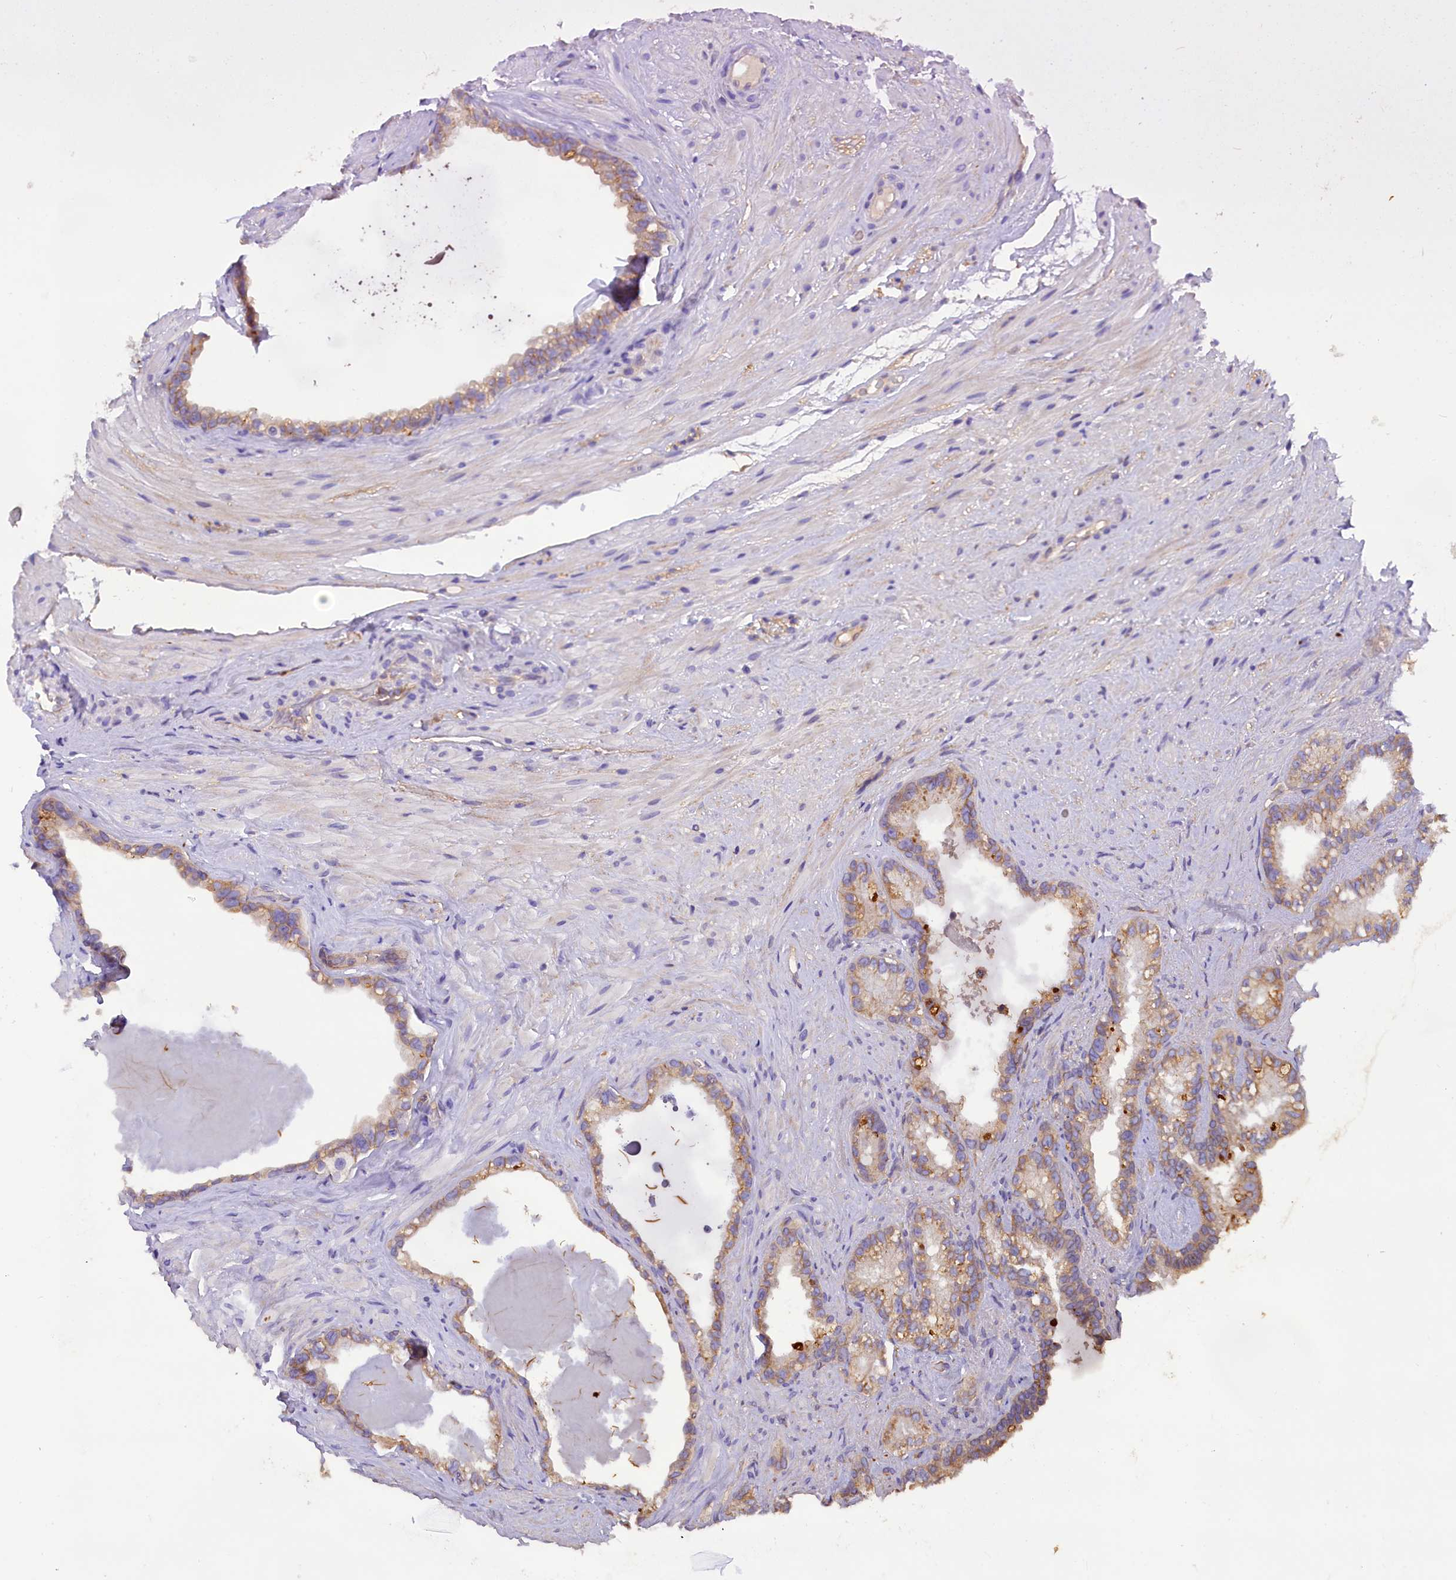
{"staining": {"intensity": "moderate", "quantity": "25%-75%", "location": "cytoplasmic/membranous"}, "tissue": "seminal vesicle", "cell_type": "Glandular cells", "image_type": "normal", "snomed": [{"axis": "morphology", "description": "Normal tissue, NOS"}, {"axis": "topography", "description": "Prostate"}, {"axis": "topography", "description": "Seminal veicle"}], "caption": "IHC staining of normal seminal vesicle, which reveals medium levels of moderate cytoplasmic/membranous expression in approximately 25%-75% of glandular cells indicating moderate cytoplasmic/membranous protein expression. The staining was performed using DAB (3,3'-diaminobenzidine) (brown) for protein detection and nuclei were counterstained in hematoxylin (blue).", "gene": "ERMARD", "patient": {"sex": "male", "age": 79}}